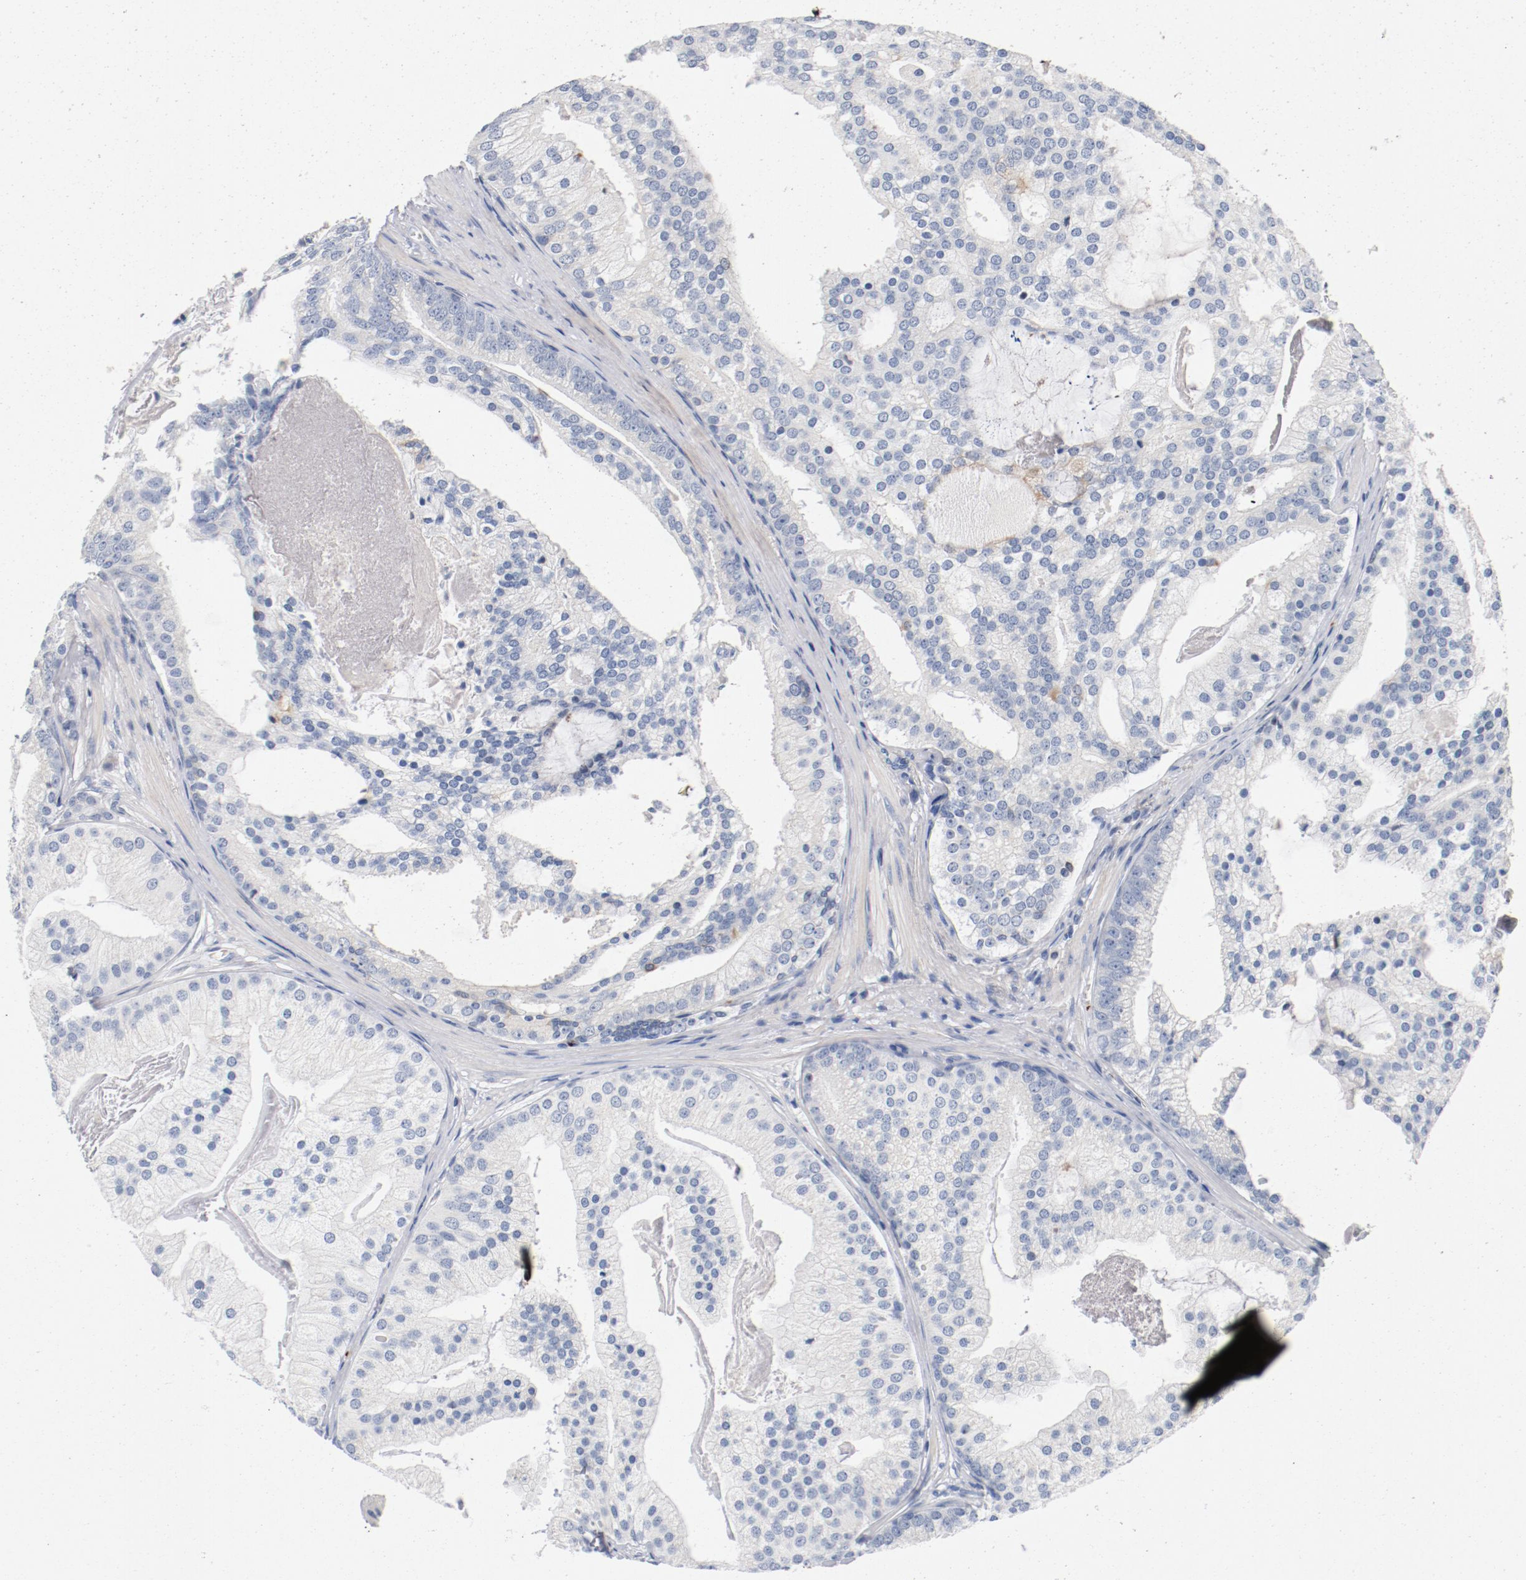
{"staining": {"intensity": "weak", "quantity": "<25%", "location": "cytoplasmic/membranous"}, "tissue": "prostate cancer", "cell_type": "Tumor cells", "image_type": "cancer", "snomed": [{"axis": "morphology", "description": "Adenocarcinoma, Low grade"}, {"axis": "topography", "description": "Prostate"}], "caption": "Immunohistochemistry of human prostate cancer (low-grade adenocarcinoma) demonstrates no staining in tumor cells.", "gene": "PIM1", "patient": {"sex": "male", "age": 58}}